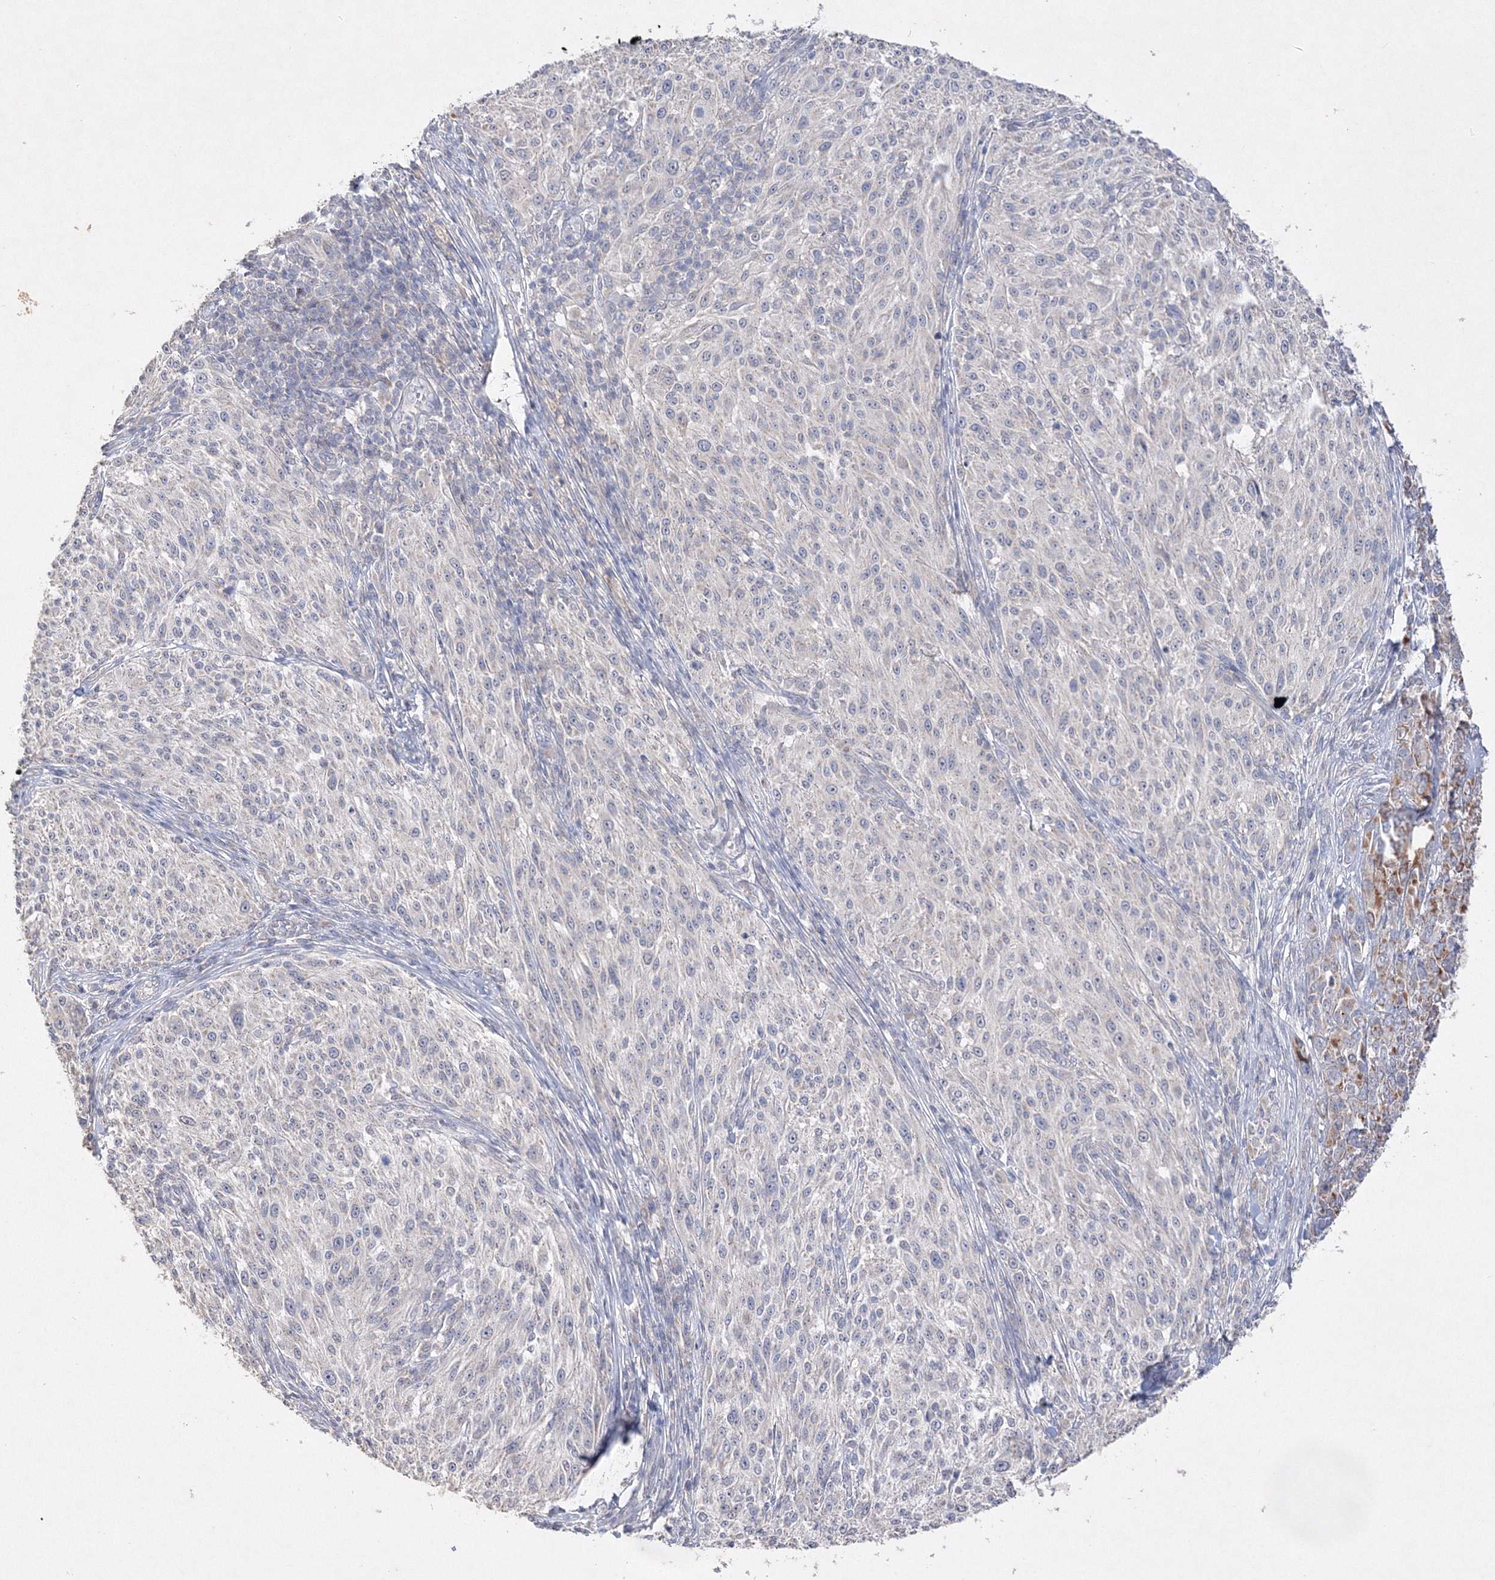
{"staining": {"intensity": "moderate", "quantity": "25%-75%", "location": "cytoplasmic/membranous"}, "tissue": "melanoma", "cell_type": "Tumor cells", "image_type": "cancer", "snomed": [{"axis": "morphology", "description": "Malignant melanoma, NOS"}, {"axis": "topography", "description": "Skin of trunk"}], "caption": "Human malignant melanoma stained with a brown dye shows moderate cytoplasmic/membranous positive positivity in about 25%-75% of tumor cells.", "gene": "GLS", "patient": {"sex": "male", "age": 71}}